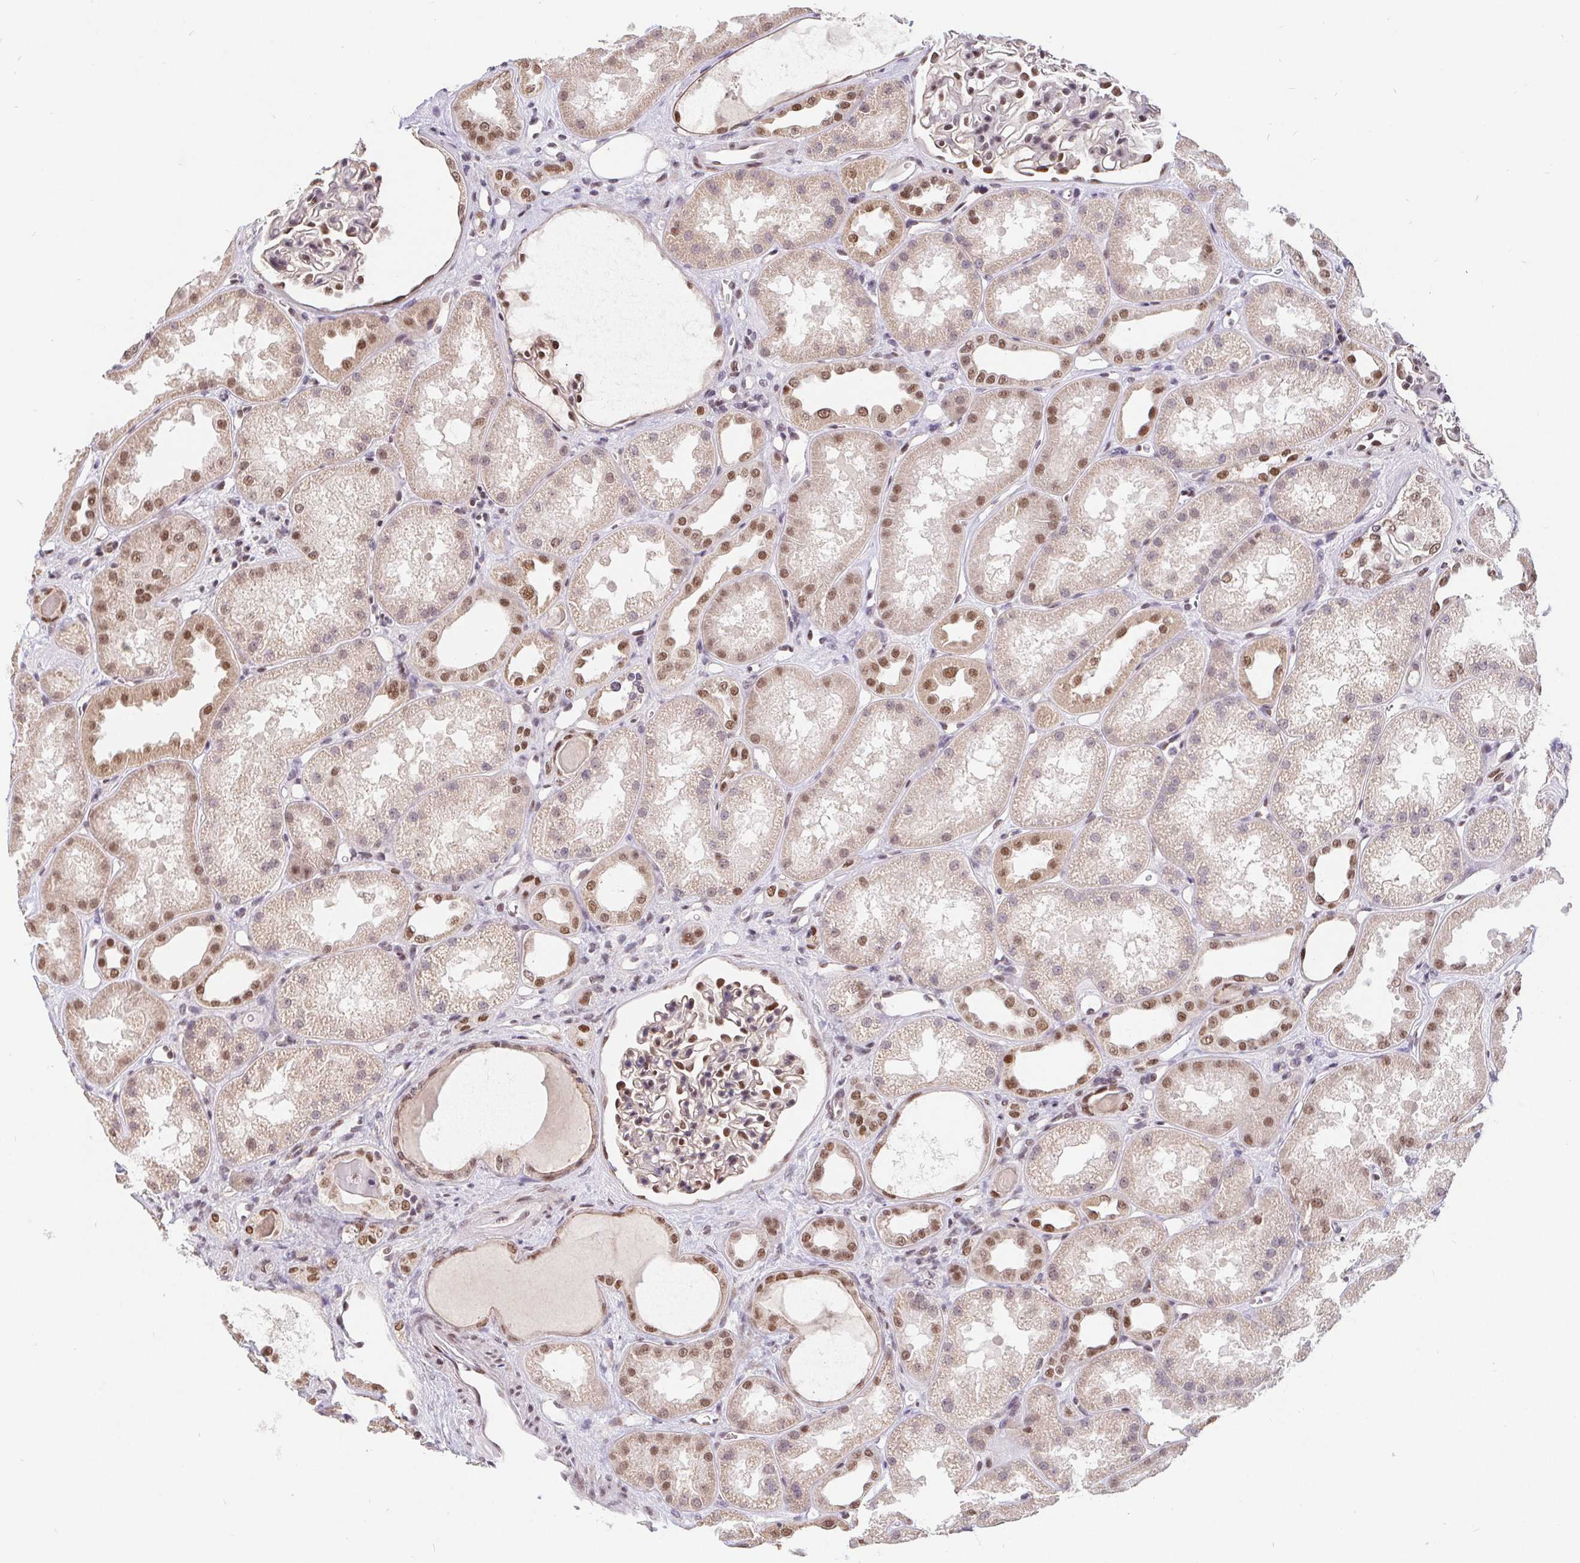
{"staining": {"intensity": "moderate", "quantity": "25%-75%", "location": "nuclear"}, "tissue": "kidney", "cell_type": "Cells in glomeruli", "image_type": "normal", "snomed": [{"axis": "morphology", "description": "Normal tissue, NOS"}, {"axis": "topography", "description": "Kidney"}], "caption": "IHC photomicrograph of benign kidney: kidney stained using immunohistochemistry shows medium levels of moderate protein expression localized specifically in the nuclear of cells in glomeruli, appearing as a nuclear brown color.", "gene": "POU2F1", "patient": {"sex": "male", "age": 61}}